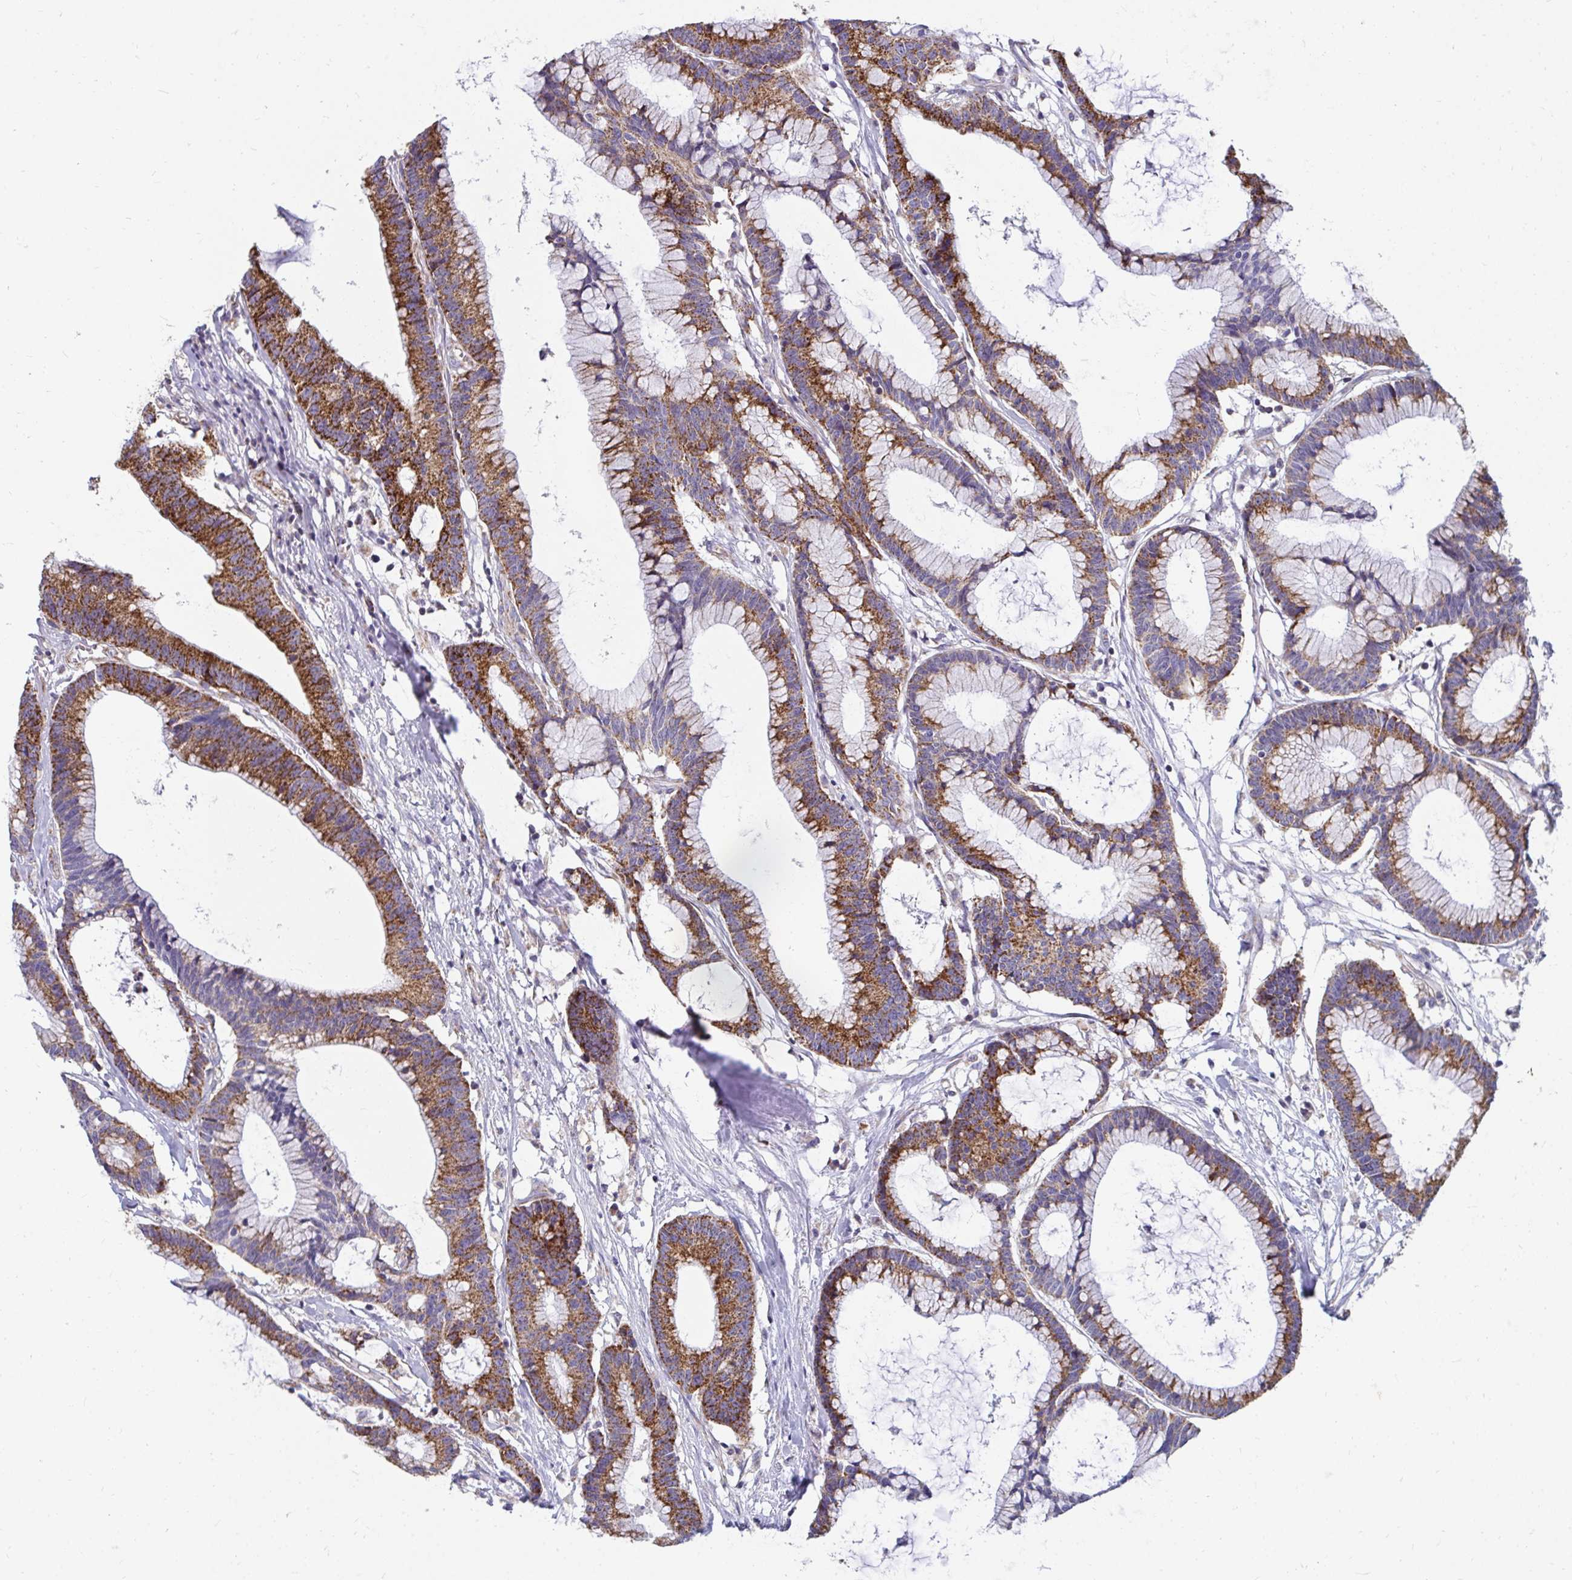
{"staining": {"intensity": "strong", "quantity": ">75%", "location": "cytoplasmic/membranous"}, "tissue": "colorectal cancer", "cell_type": "Tumor cells", "image_type": "cancer", "snomed": [{"axis": "morphology", "description": "Adenocarcinoma, NOS"}, {"axis": "topography", "description": "Colon"}], "caption": "Human adenocarcinoma (colorectal) stained with a brown dye exhibits strong cytoplasmic/membranous positive staining in approximately >75% of tumor cells.", "gene": "EXOC5", "patient": {"sex": "female", "age": 78}}